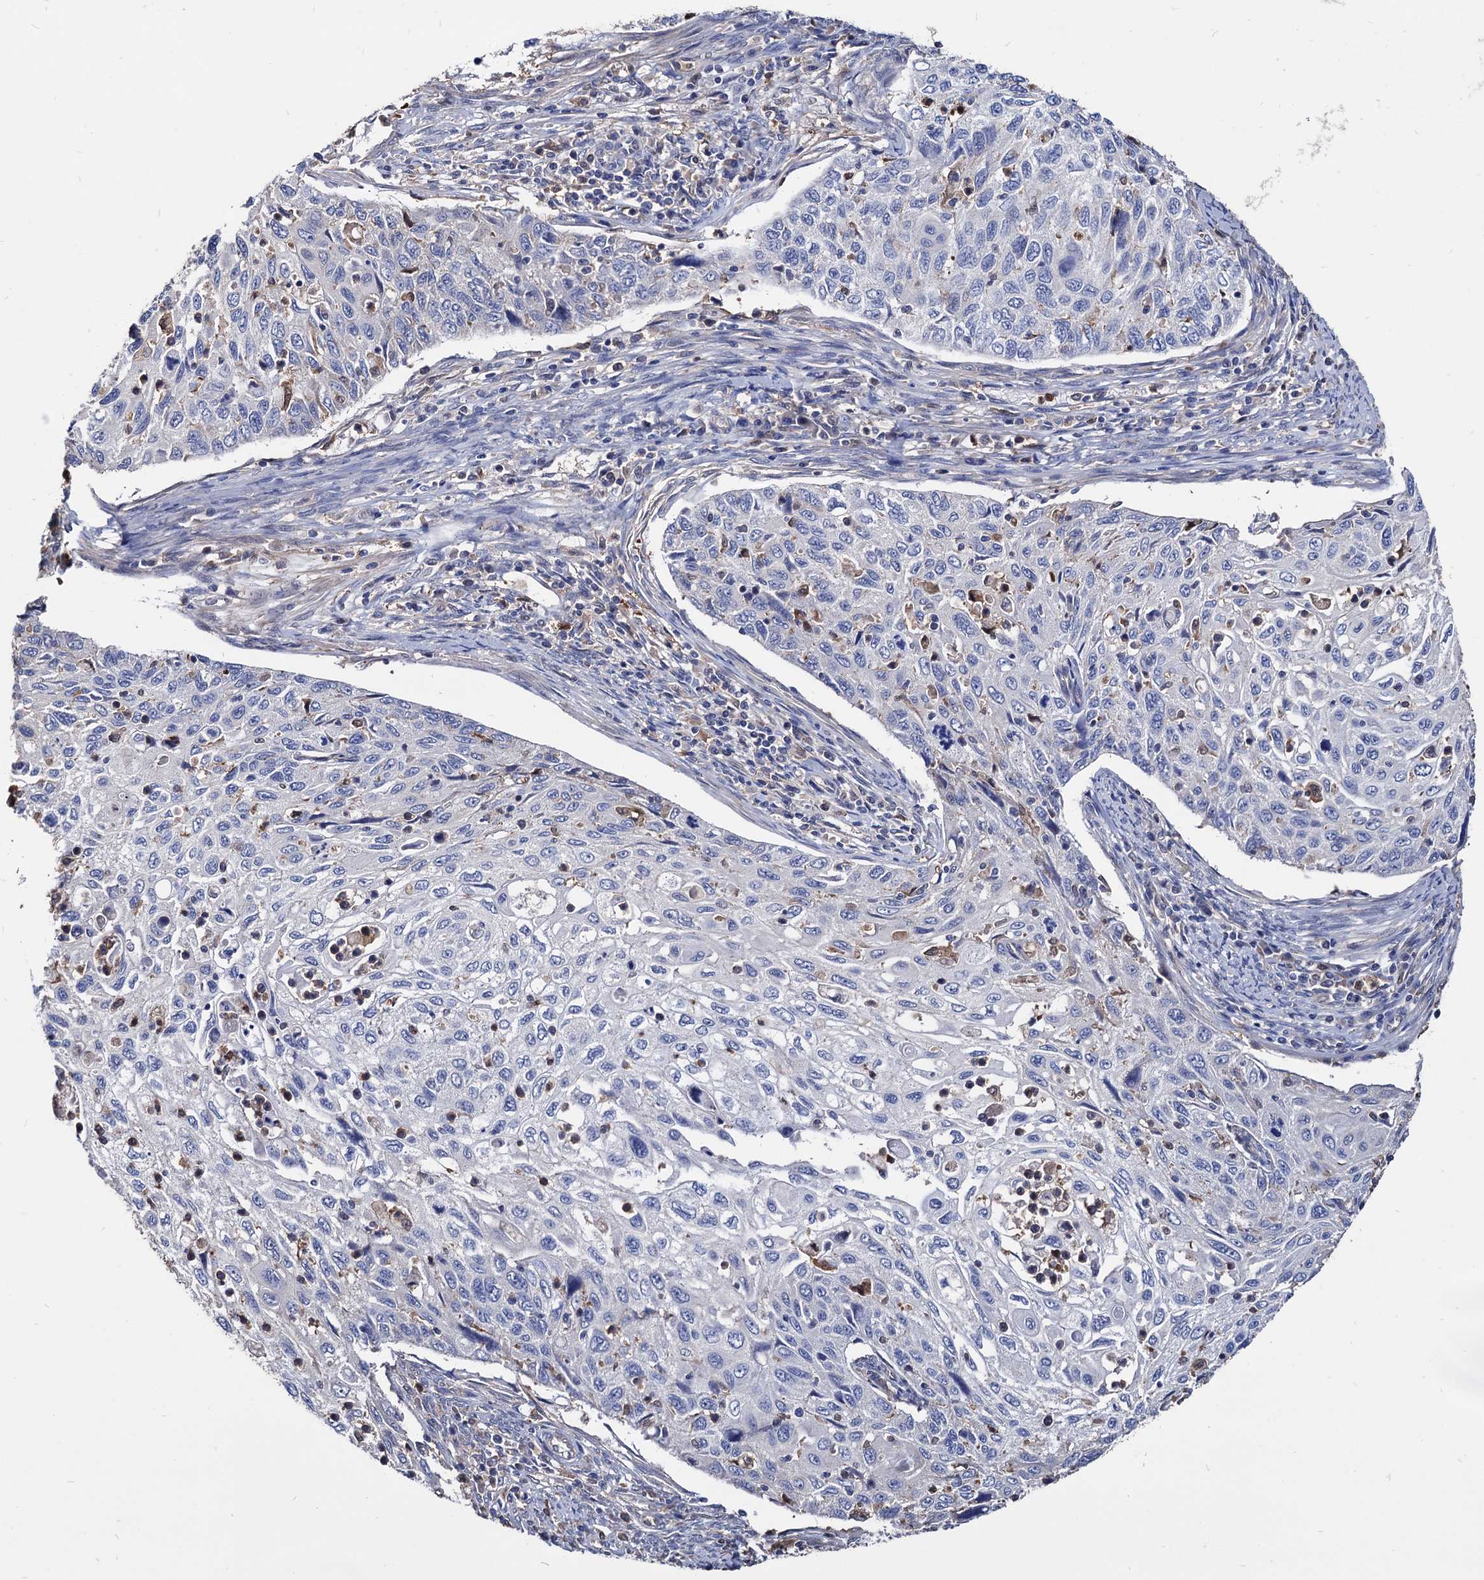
{"staining": {"intensity": "negative", "quantity": "none", "location": "none"}, "tissue": "cervical cancer", "cell_type": "Tumor cells", "image_type": "cancer", "snomed": [{"axis": "morphology", "description": "Squamous cell carcinoma, NOS"}, {"axis": "topography", "description": "Cervix"}], "caption": "This is an immunohistochemistry (IHC) histopathology image of human squamous cell carcinoma (cervical). There is no positivity in tumor cells.", "gene": "CPPED1", "patient": {"sex": "female", "age": 70}}